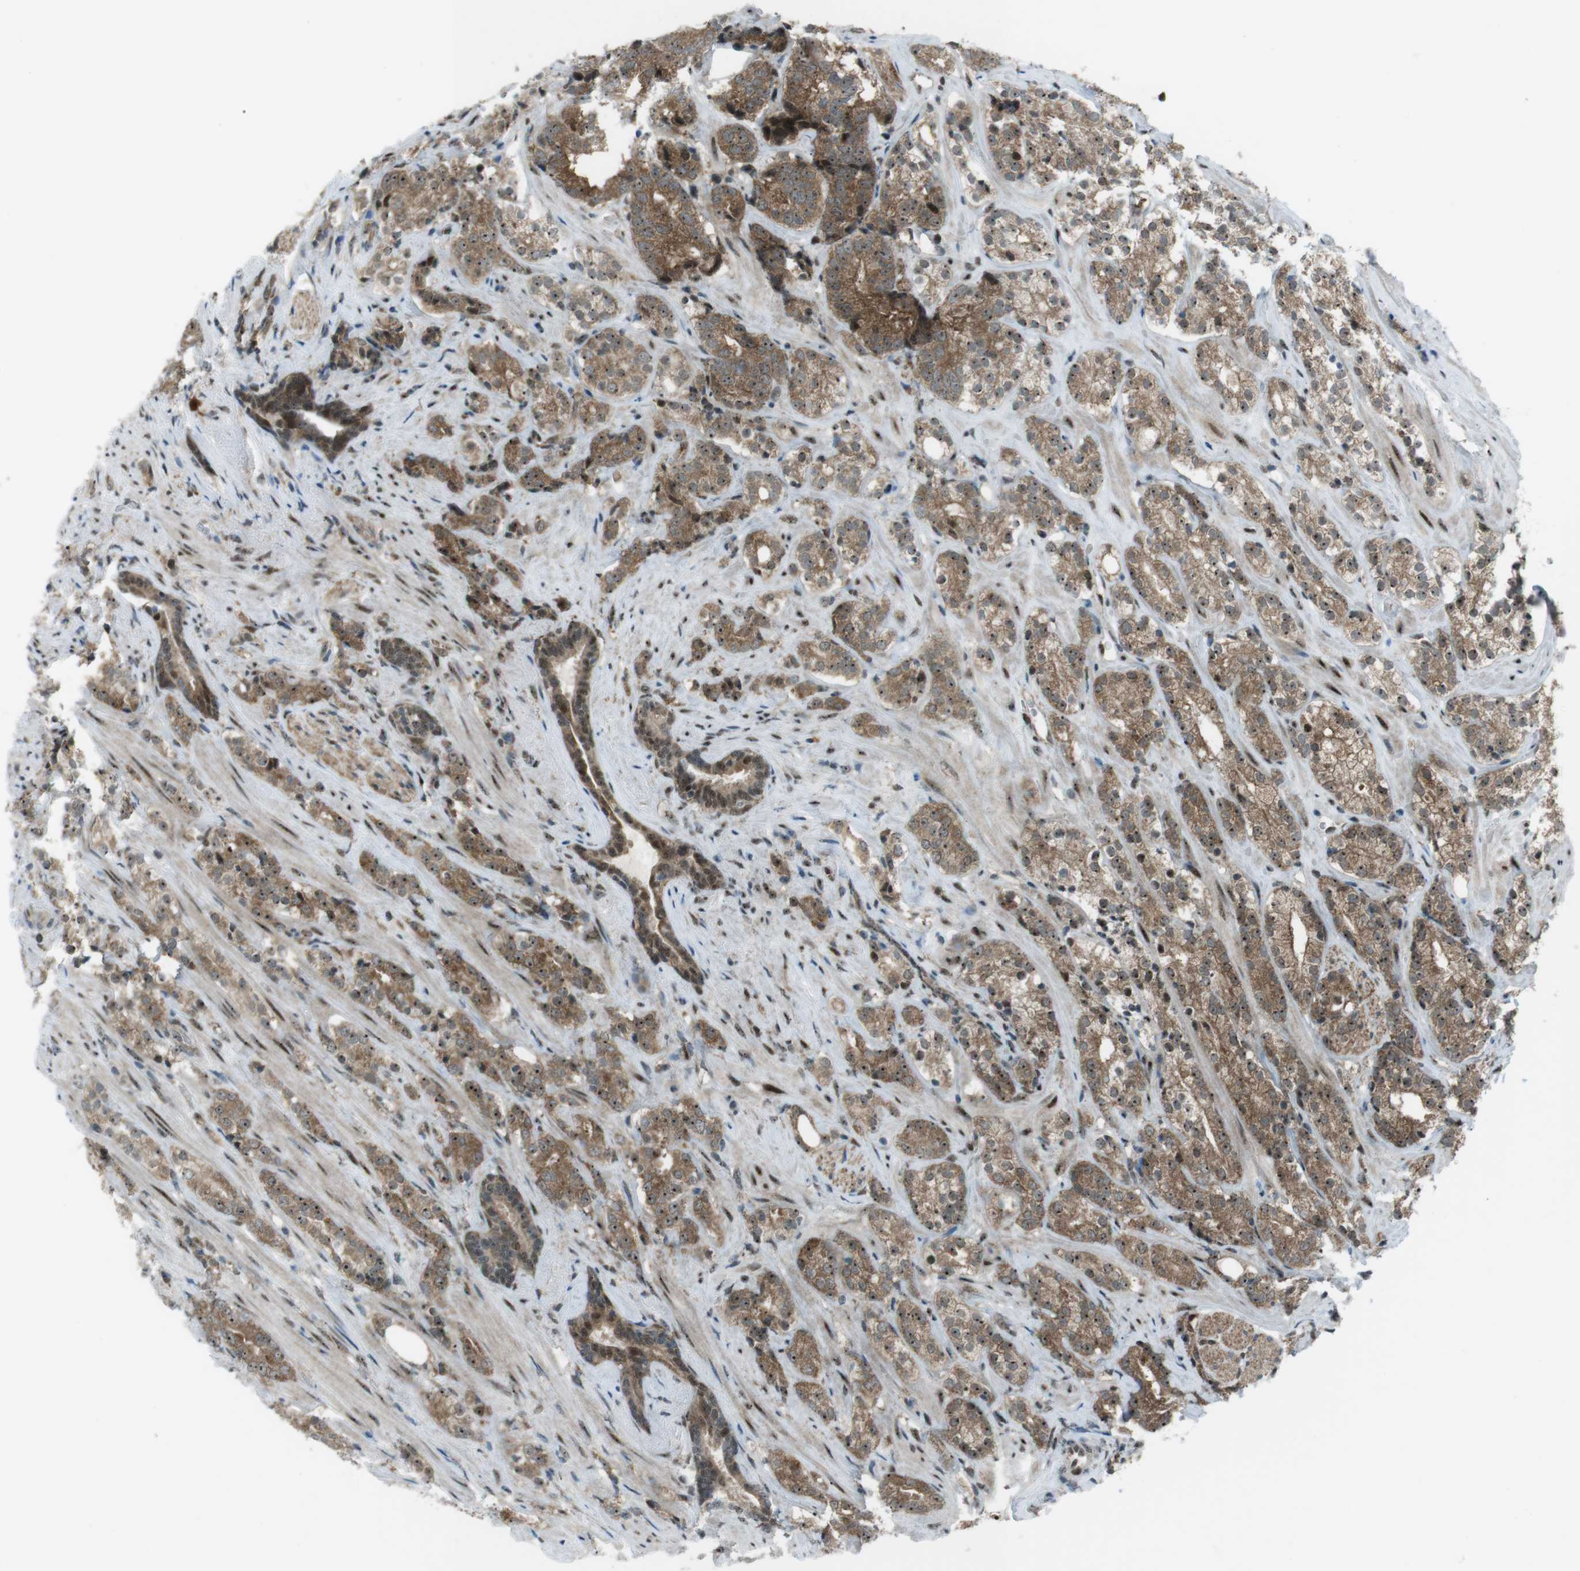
{"staining": {"intensity": "moderate", "quantity": ">75%", "location": "cytoplasmic/membranous,nuclear"}, "tissue": "prostate cancer", "cell_type": "Tumor cells", "image_type": "cancer", "snomed": [{"axis": "morphology", "description": "Adenocarcinoma, High grade"}, {"axis": "topography", "description": "Prostate"}], "caption": "Adenocarcinoma (high-grade) (prostate) stained with immunohistochemistry reveals moderate cytoplasmic/membranous and nuclear expression in approximately >75% of tumor cells.", "gene": "CSNK1D", "patient": {"sex": "male", "age": 71}}